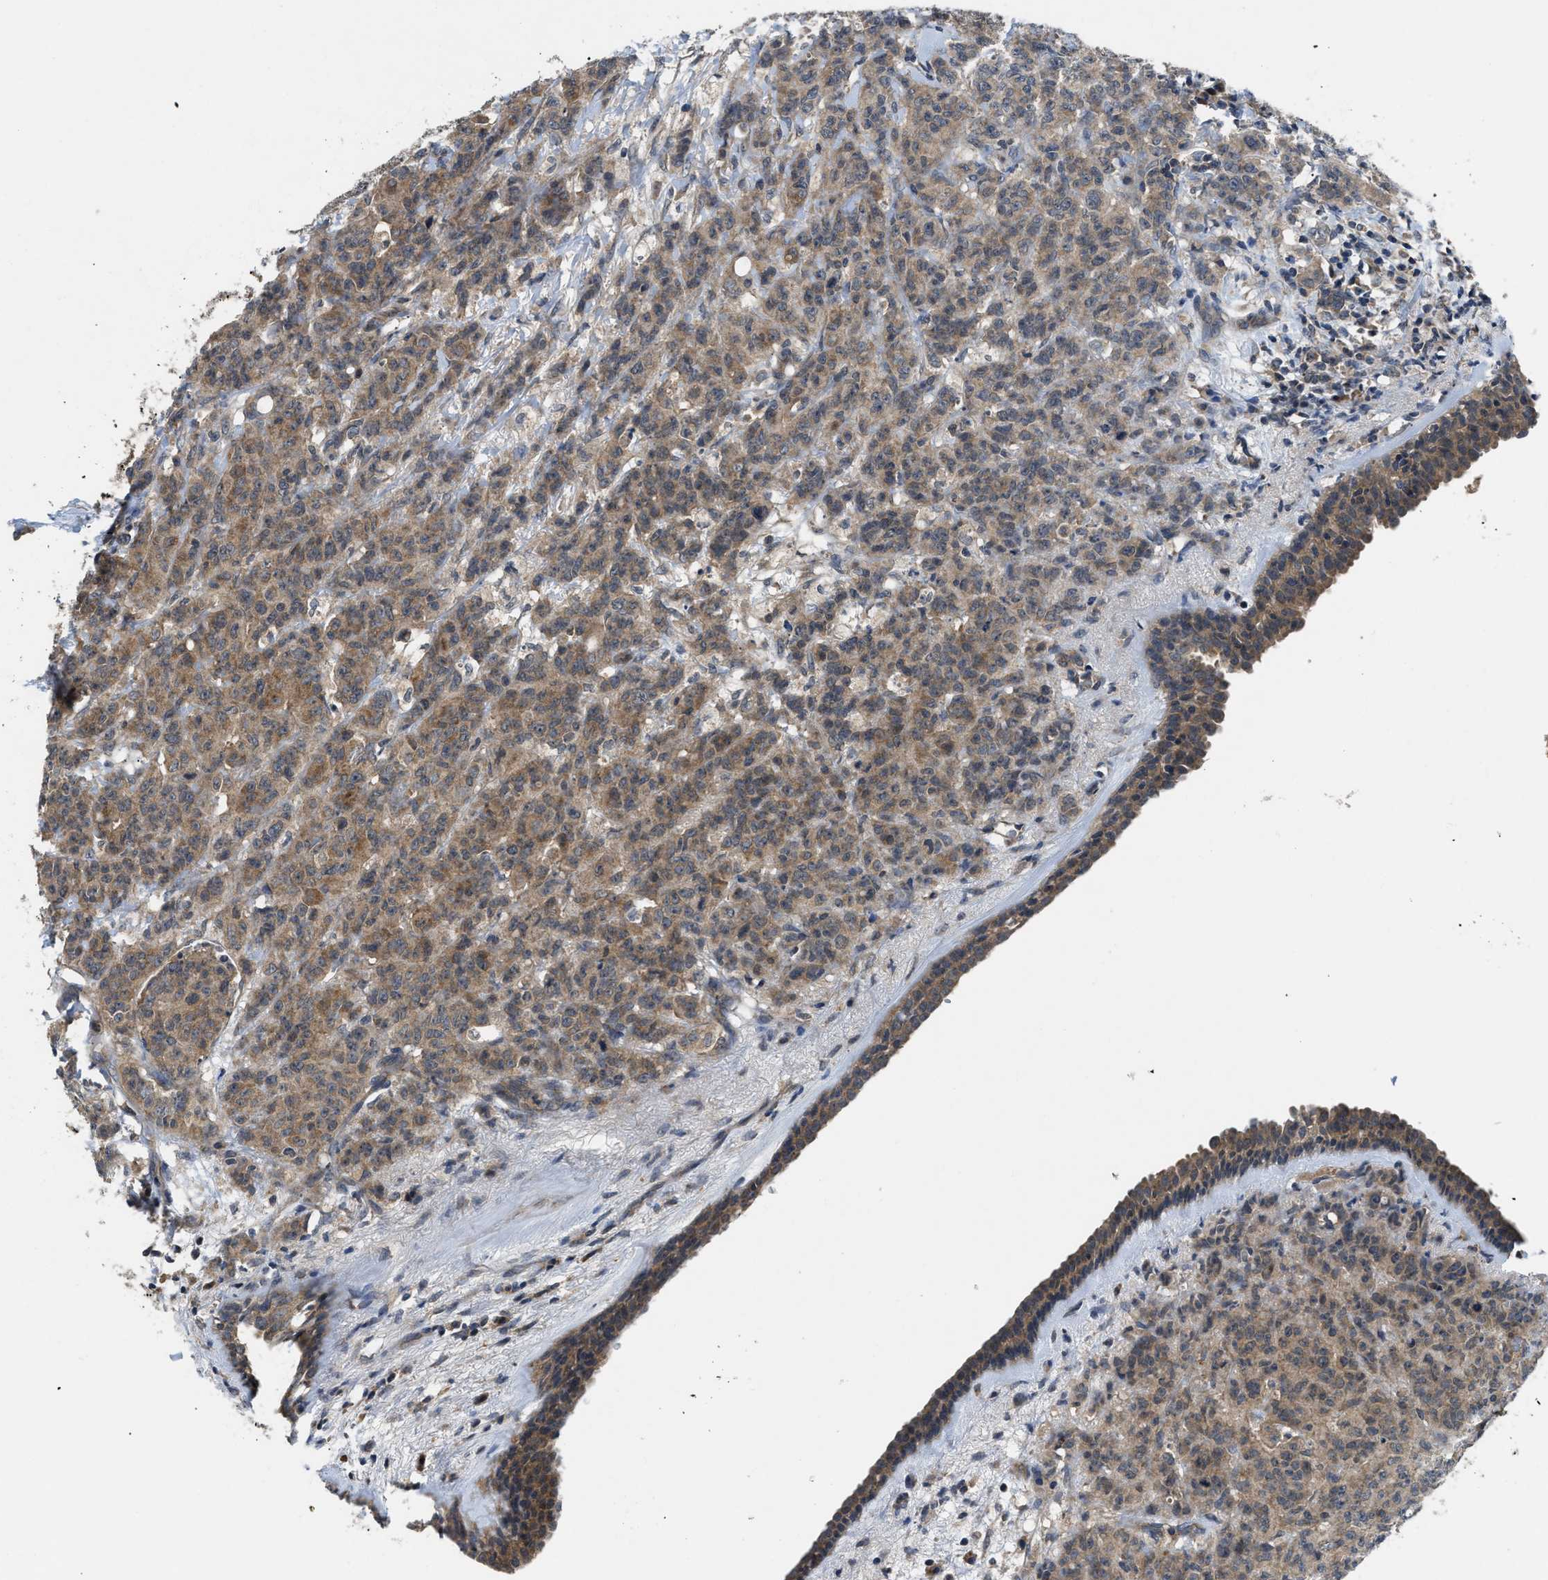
{"staining": {"intensity": "moderate", "quantity": ">75%", "location": "cytoplasmic/membranous"}, "tissue": "breast cancer", "cell_type": "Tumor cells", "image_type": "cancer", "snomed": [{"axis": "morphology", "description": "Normal tissue, NOS"}, {"axis": "morphology", "description": "Duct carcinoma"}, {"axis": "topography", "description": "Breast"}], "caption": "Tumor cells demonstrate medium levels of moderate cytoplasmic/membranous staining in about >75% of cells in human breast intraductal carcinoma.", "gene": "PDE7A", "patient": {"sex": "female", "age": 40}}